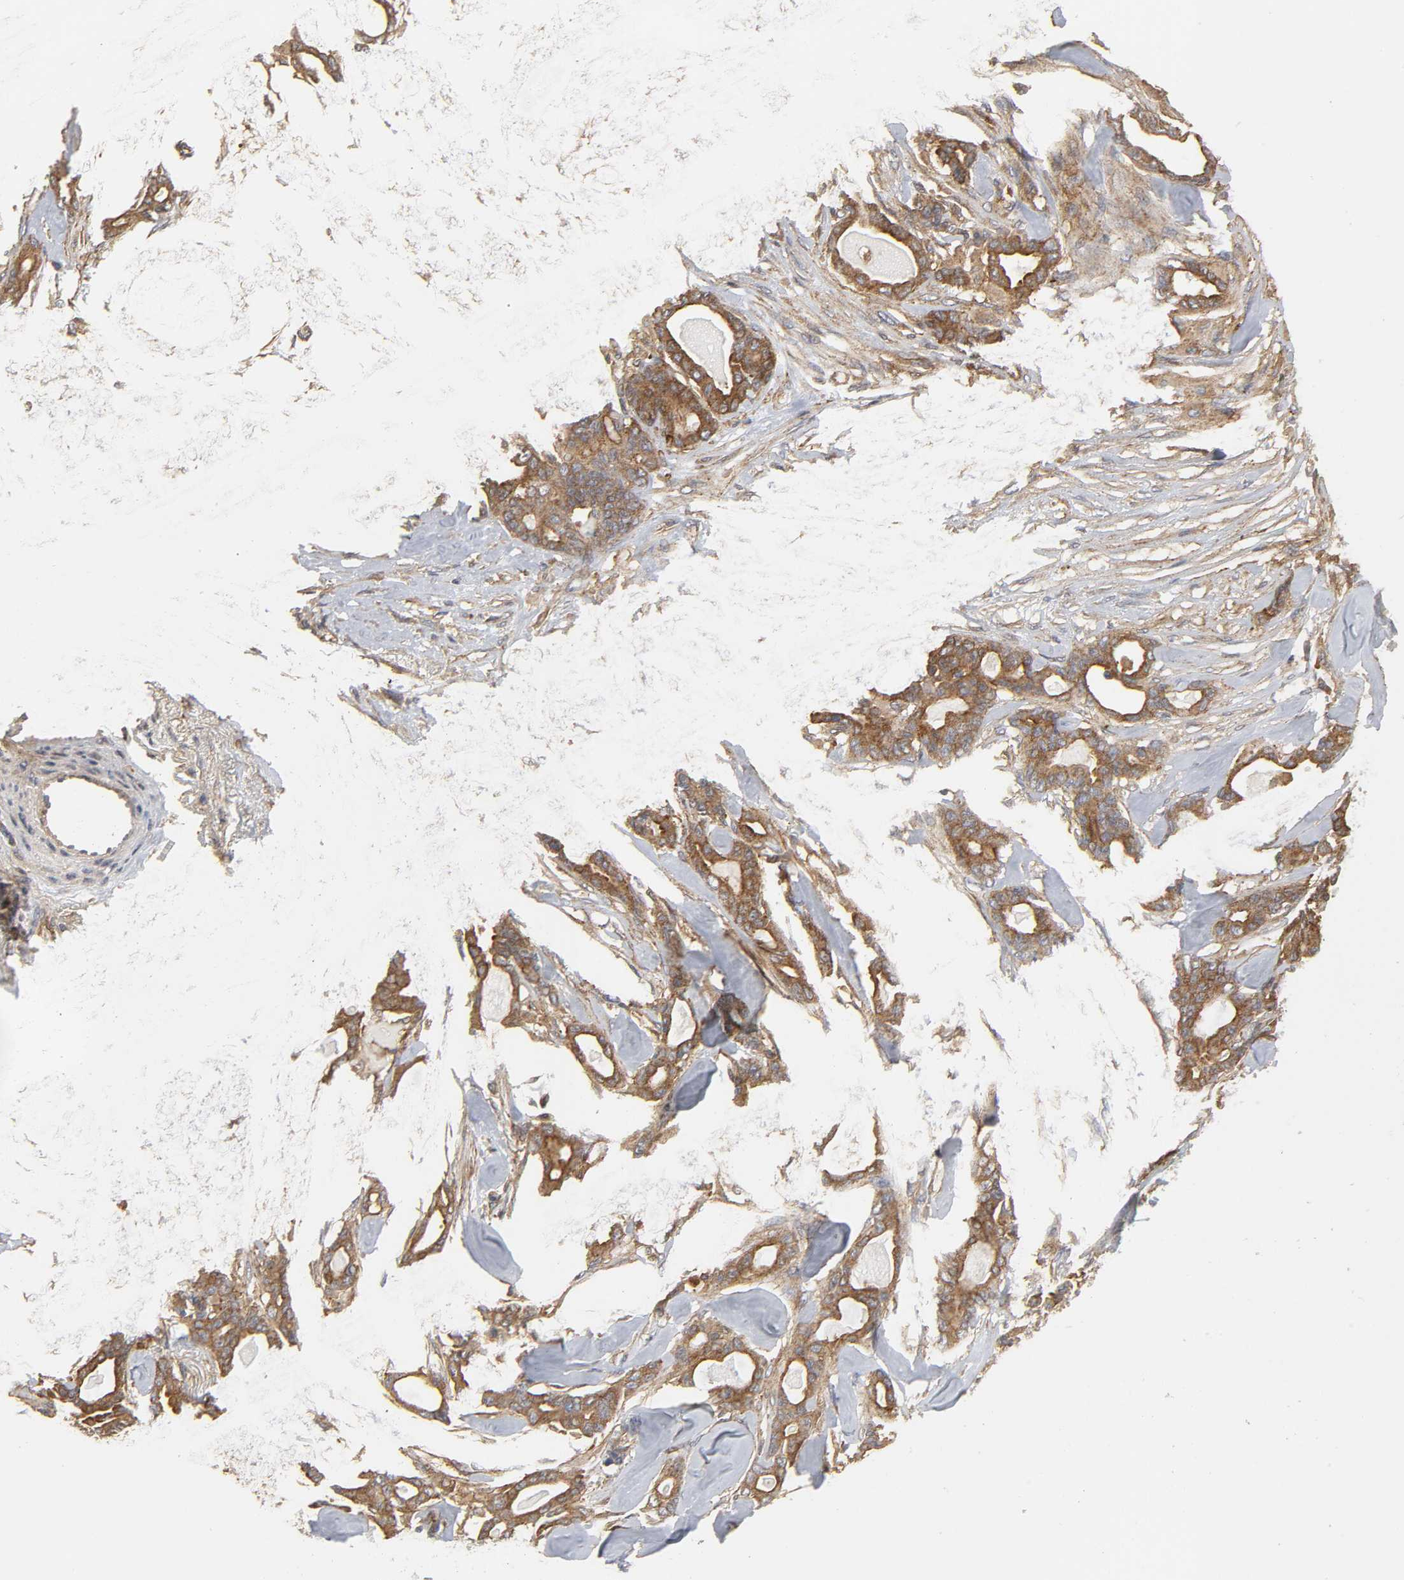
{"staining": {"intensity": "strong", "quantity": ">75%", "location": "cytoplasmic/membranous"}, "tissue": "pancreatic cancer", "cell_type": "Tumor cells", "image_type": "cancer", "snomed": [{"axis": "morphology", "description": "Adenocarcinoma, NOS"}, {"axis": "topography", "description": "Pancreas"}], "caption": "The immunohistochemical stain labels strong cytoplasmic/membranous positivity in tumor cells of adenocarcinoma (pancreatic) tissue.", "gene": "SH3GLB1", "patient": {"sex": "male", "age": 63}}